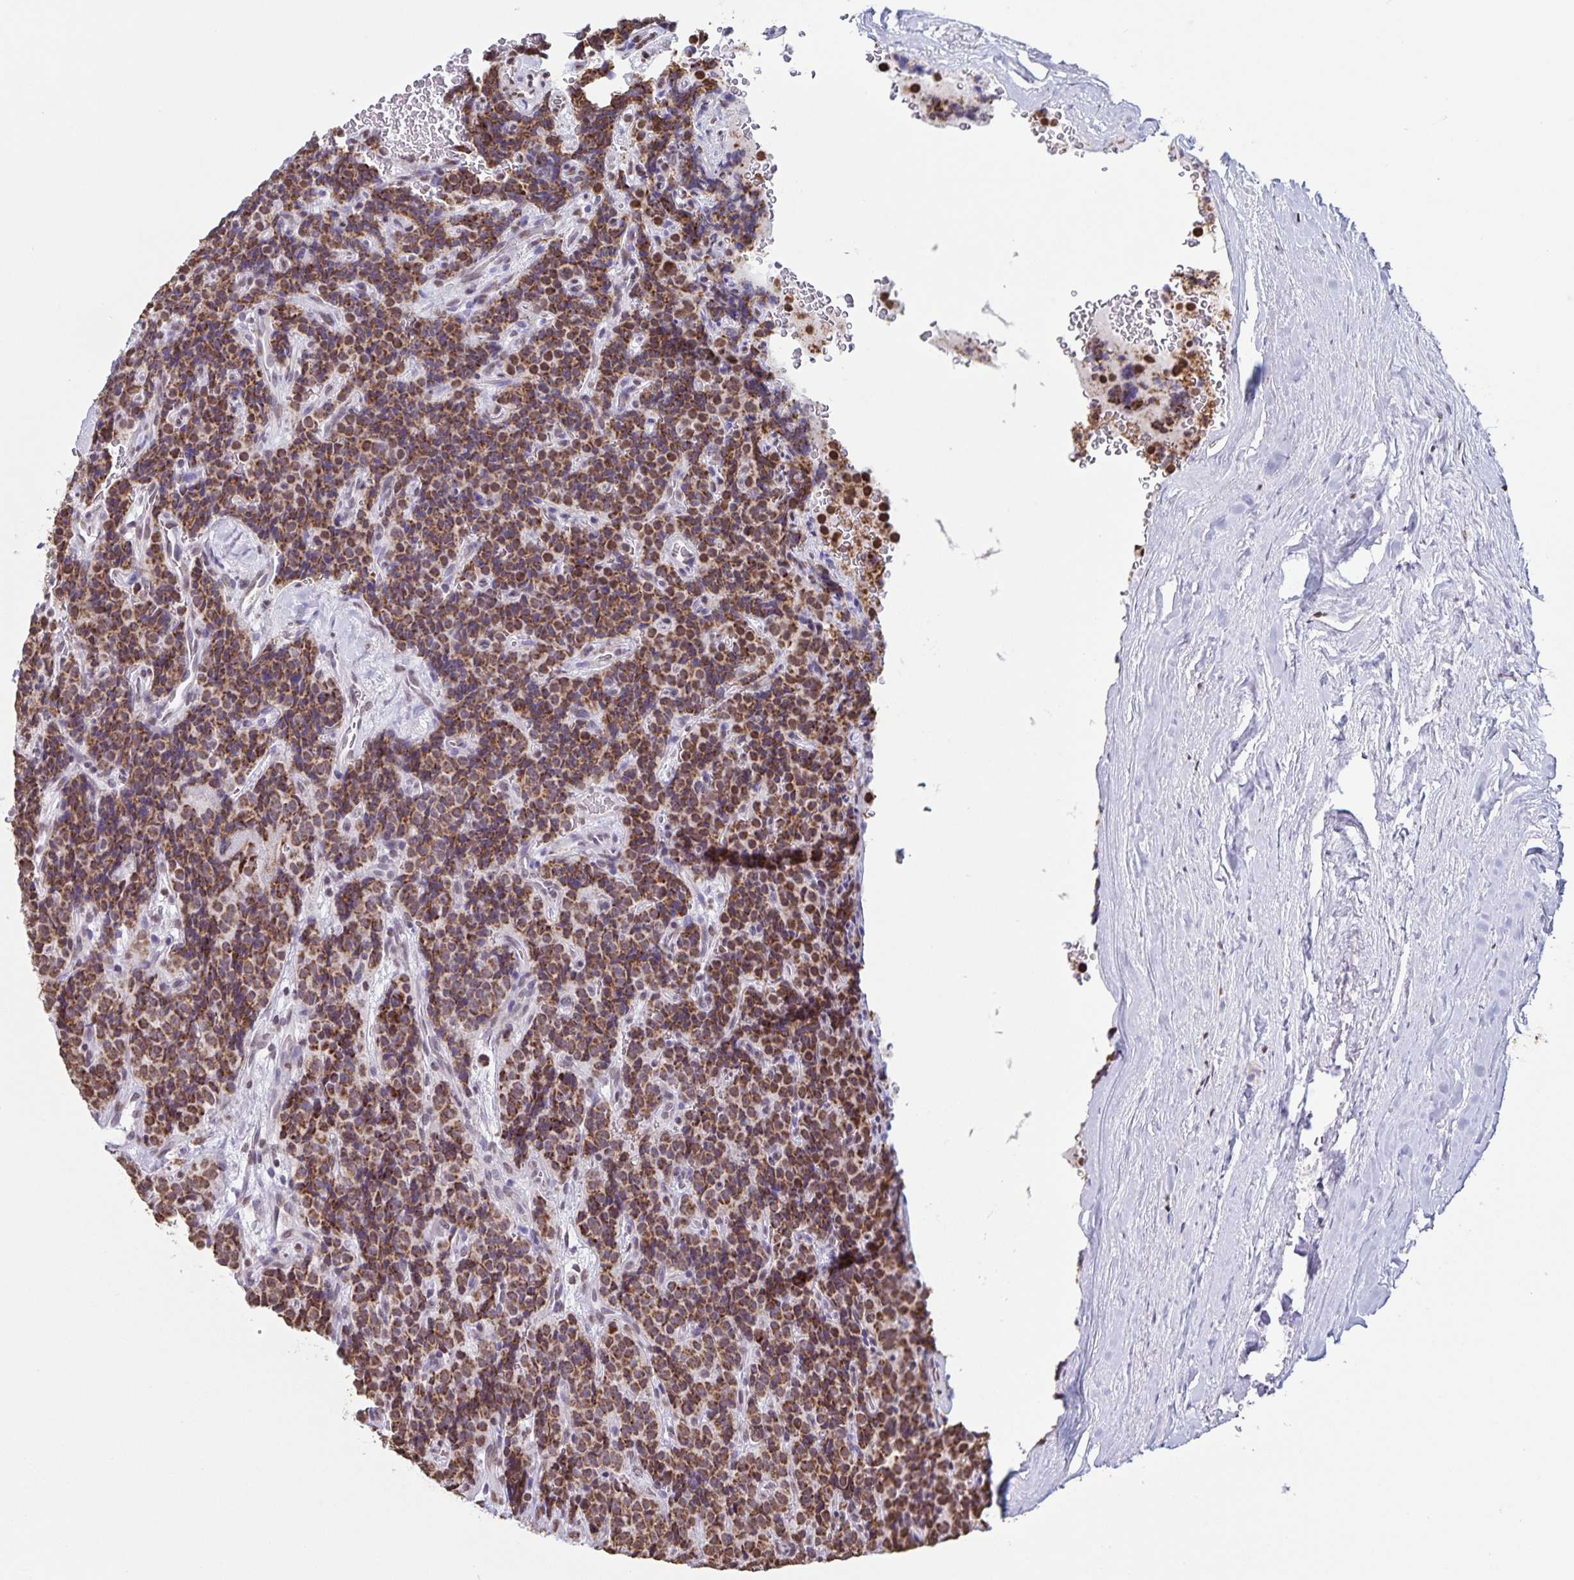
{"staining": {"intensity": "moderate", "quantity": ">75%", "location": "cytoplasmic/membranous"}, "tissue": "carcinoid", "cell_type": "Tumor cells", "image_type": "cancer", "snomed": [{"axis": "morphology", "description": "Carcinoid, malignant, NOS"}, {"axis": "topography", "description": "Pancreas"}], "caption": "Tumor cells show medium levels of moderate cytoplasmic/membranous positivity in approximately >75% of cells in human carcinoid.", "gene": "DUT", "patient": {"sex": "male", "age": 36}}